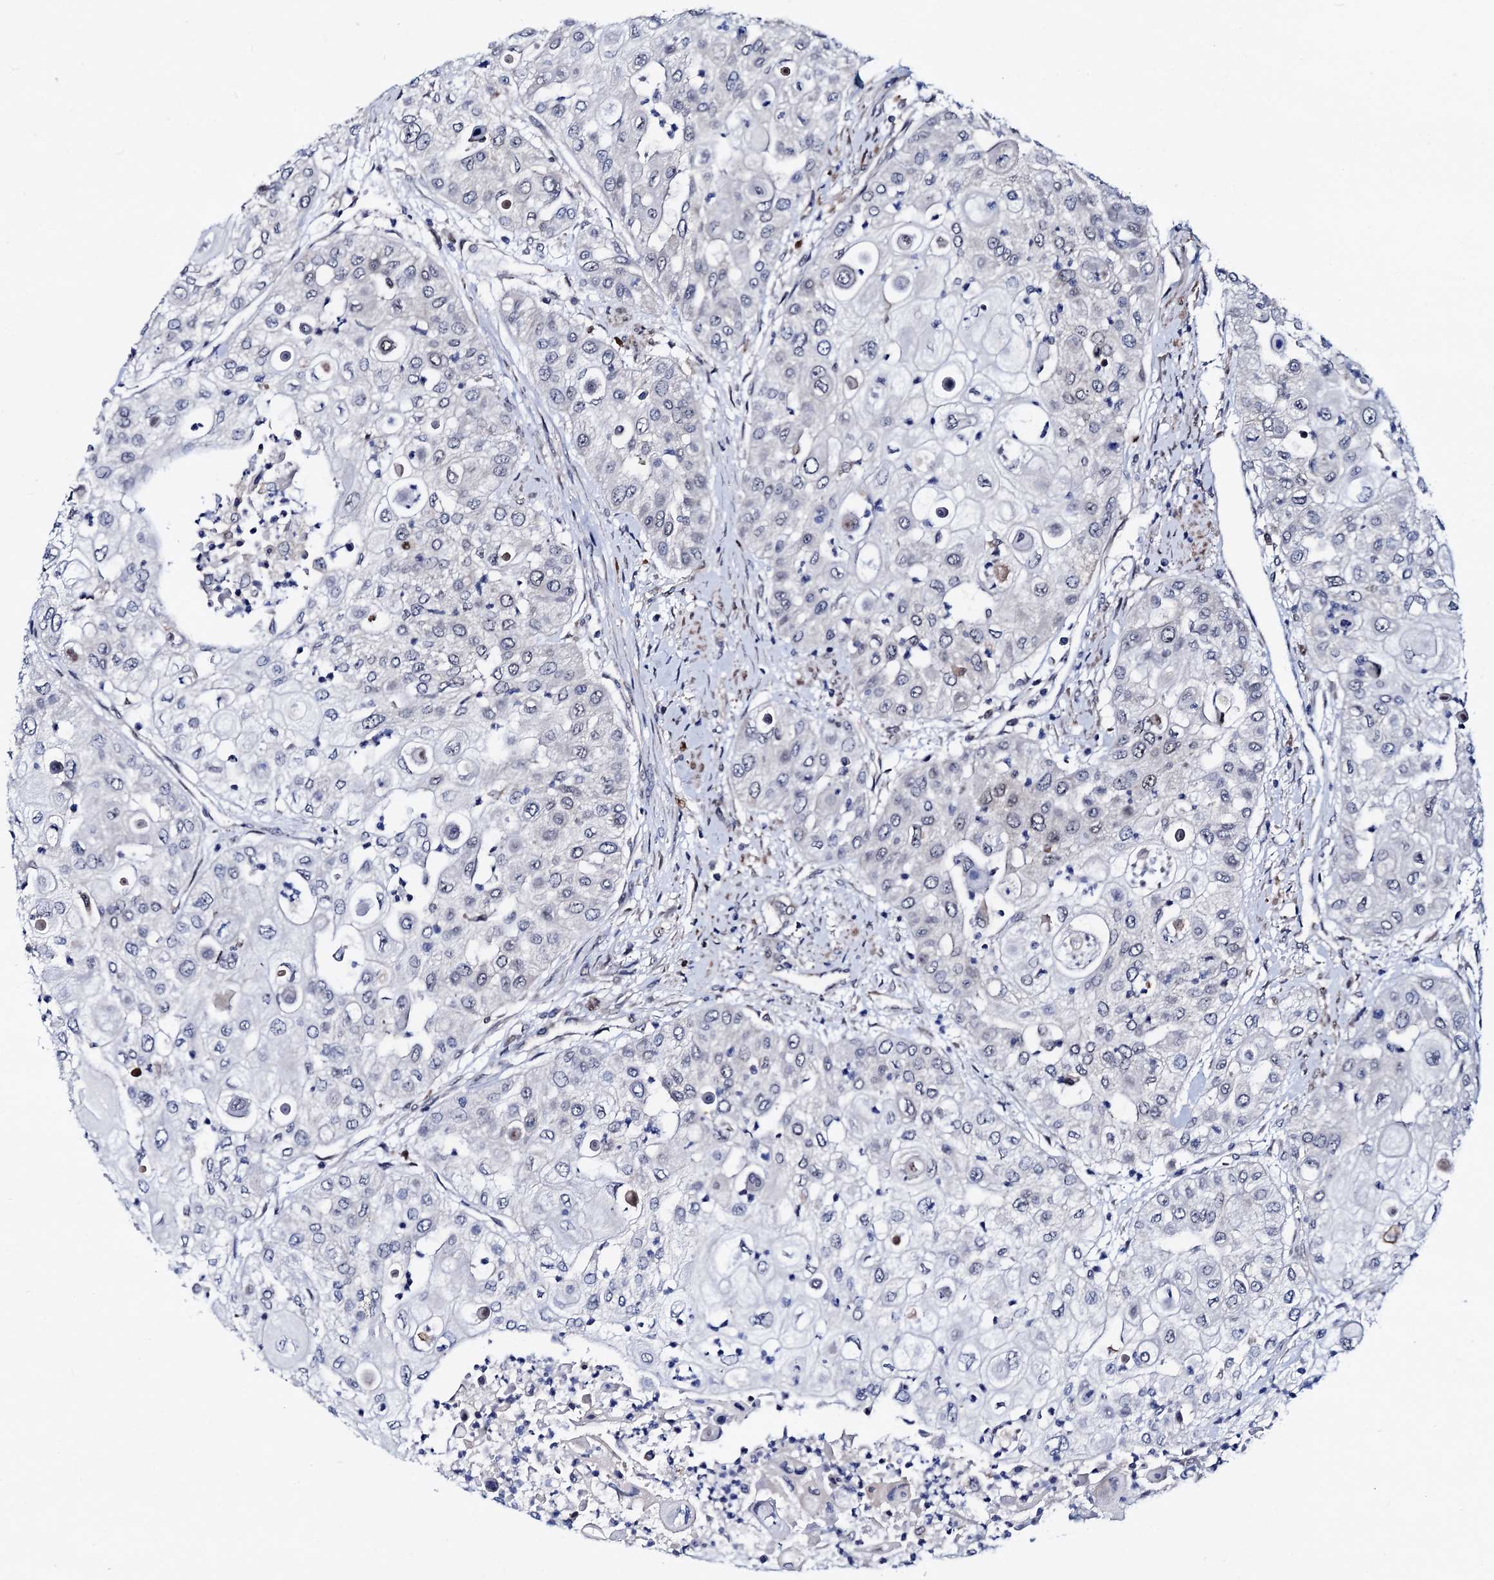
{"staining": {"intensity": "negative", "quantity": "none", "location": "none"}, "tissue": "urothelial cancer", "cell_type": "Tumor cells", "image_type": "cancer", "snomed": [{"axis": "morphology", "description": "Urothelial carcinoma, High grade"}, {"axis": "topography", "description": "Urinary bladder"}], "caption": "This is an immunohistochemistry histopathology image of human urothelial carcinoma (high-grade). There is no expression in tumor cells.", "gene": "COA4", "patient": {"sex": "female", "age": 79}}